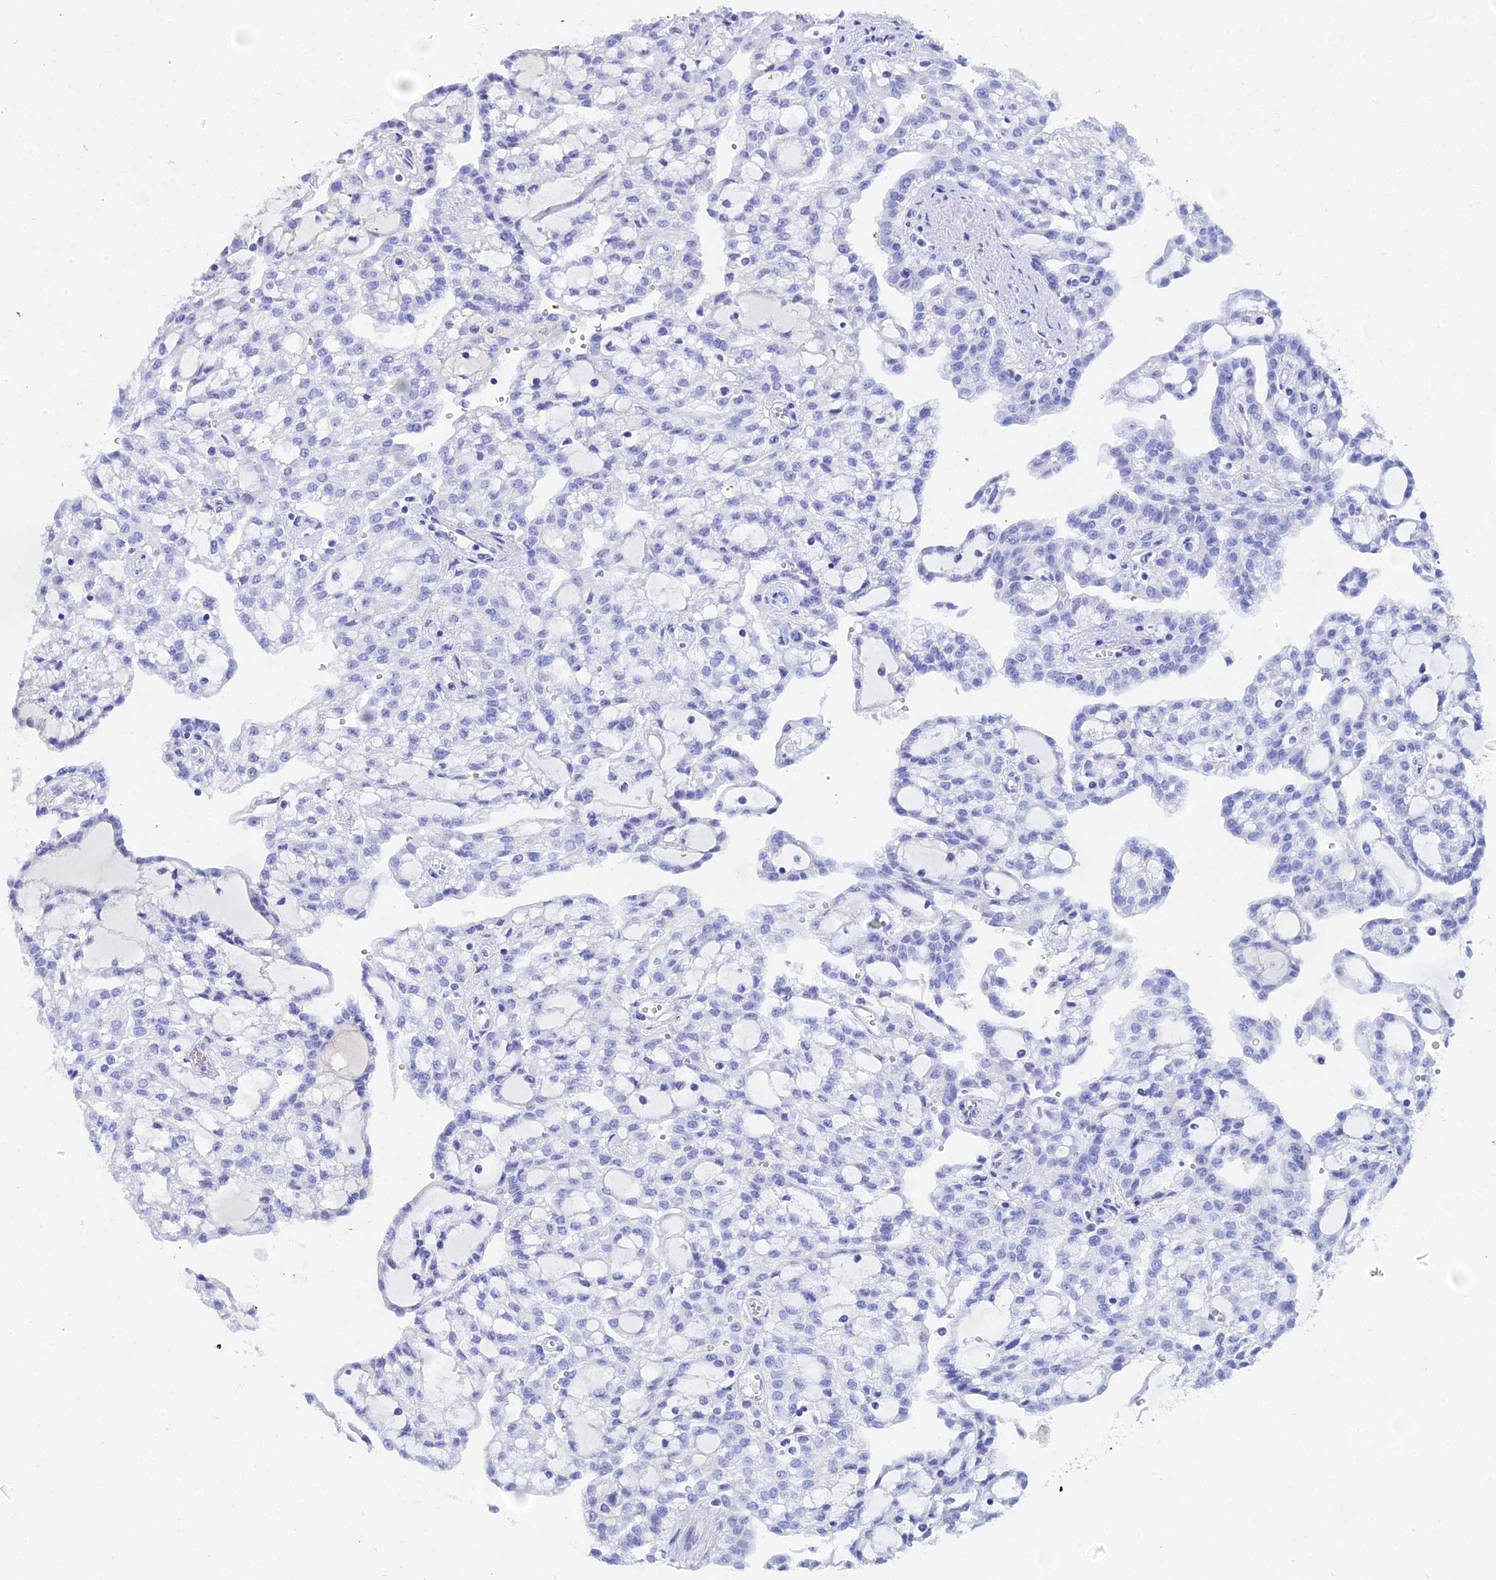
{"staining": {"intensity": "negative", "quantity": "none", "location": "none"}, "tissue": "renal cancer", "cell_type": "Tumor cells", "image_type": "cancer", "snomed": [{"axis": "morphology", "description": "Adenocarcinoma, NOS"}, {"axis": "topography", "description": "Kidney"}], "caption": "A micrograph of human renal adenocarcinoma is negative for staining in tumor cells. Nuclei are stained in blue.", "gene": "CELA3A", "patient": {"sex": "male", "age": 63}}